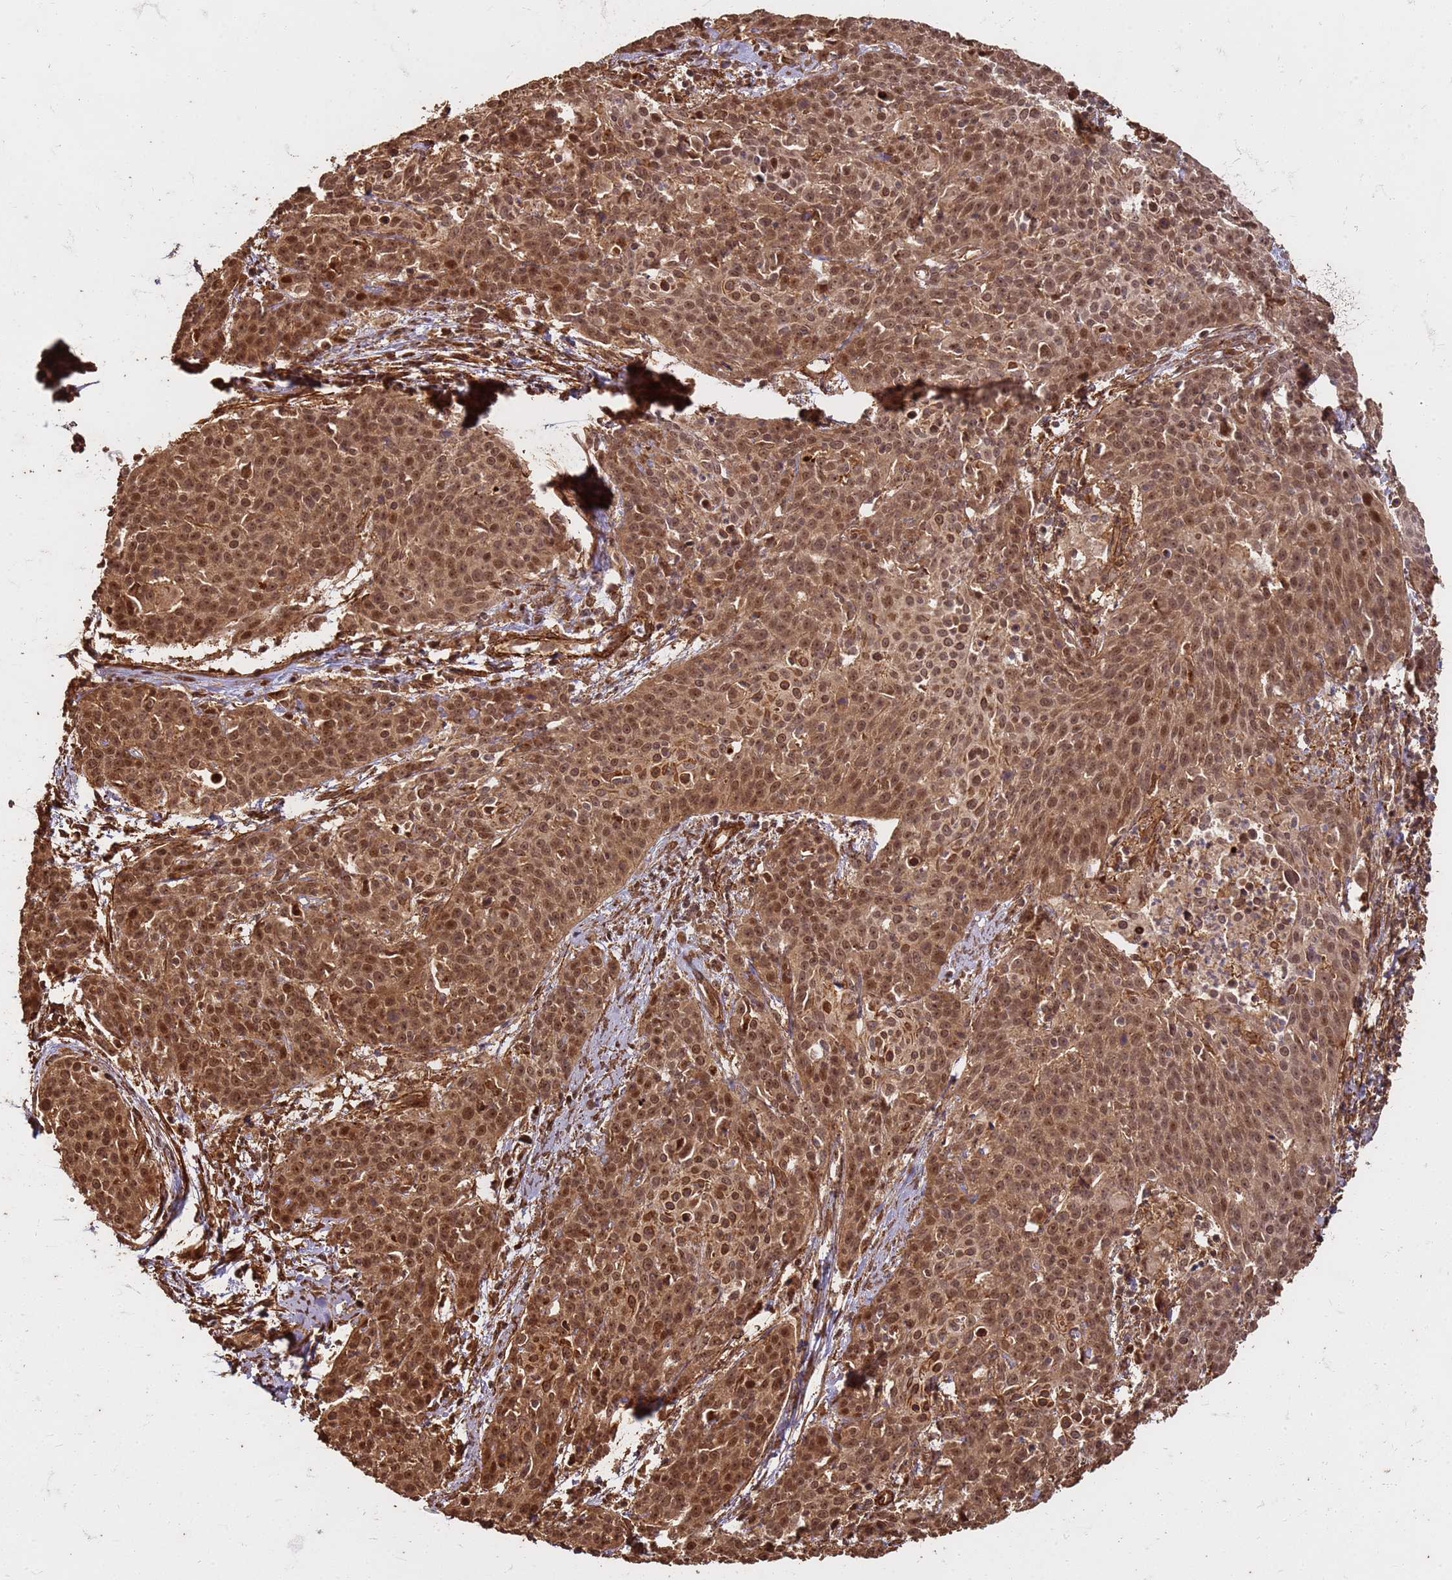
{"staining": {"intensity": "moderate", "quantity": ">75%", "location": "cytoplasmic/membranous,nuclear"}, "tissue": "cervical cancer", "cell_type": "Tumor cells", "image_type": "cancer", "snomed": [{"axis": "morphology", "description": "Squamous cell carcinoma, NOS"}, {"axis": "topography", "description": "Cervix"}], "caption": "Immunohistochemical staining of human squamous cell carcinoma (cervical) displays medium levels of moderate cytoplasmic/membranous and nuclear expression in about >75% of tumor cells.", "gene": "KIF26A", "patient": {"sex": "female", "age": 38}}